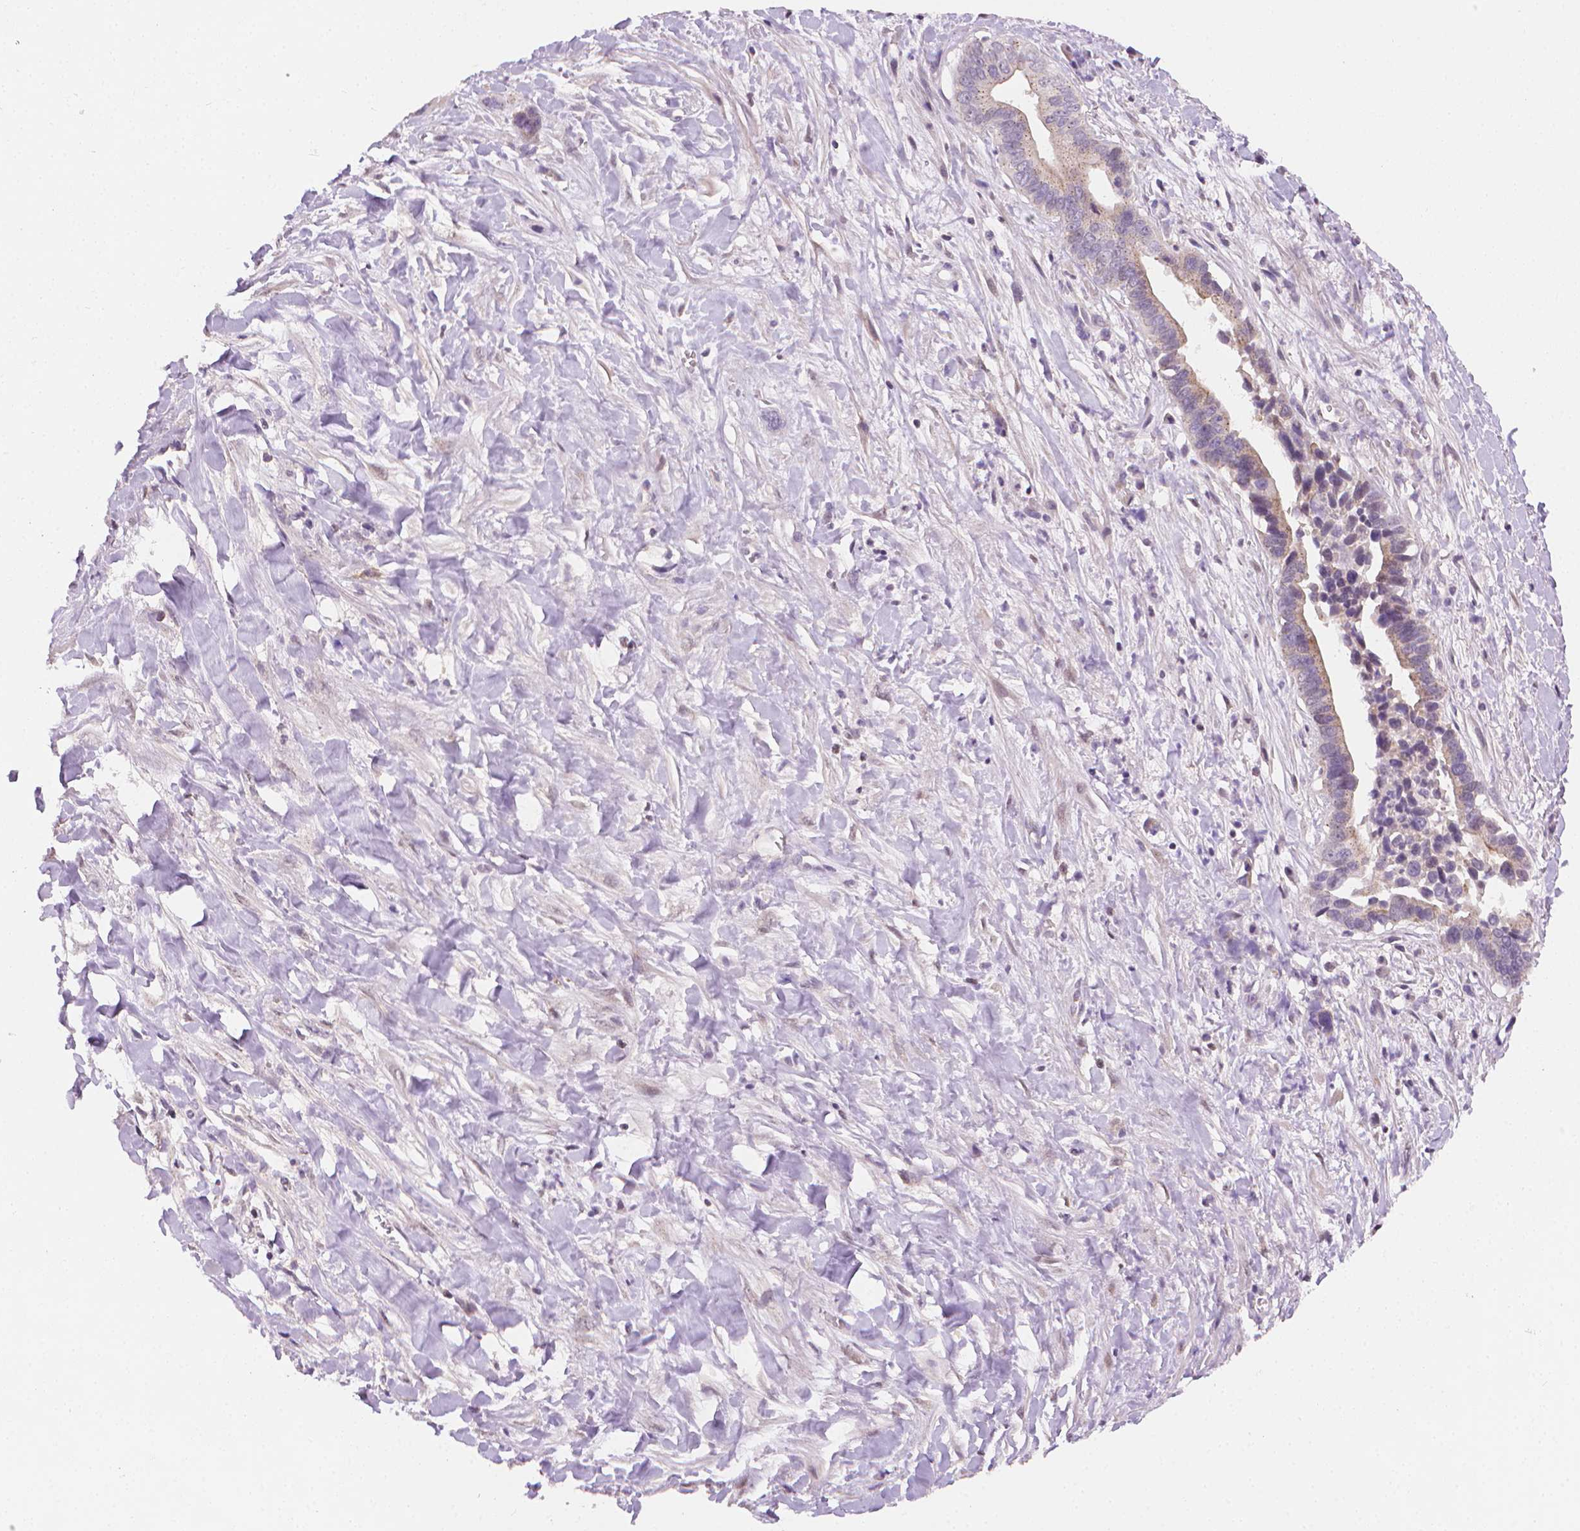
{"staining": {"intensity": "weak", "quantity": "<25%", "location": "cytoplasmic/membranous"}, "tissue": "liver cancer", "cell_type": "Tumor cells", "image_type": "cancer", "snomed": [{"axis": "morphology", "description": "Cholangiocarcinoma"}, {"axis": "topography", "description": "Liver"}], "caption": "High magnification brightfield microscopy of liver cancer (cholangiocarcinoma) stained with DAB (brown) and counterstained with hematoxylin (blue): tumor cells show no significant positivity.", "gene": "NCAN", "patient": {"sex": "female", "age": 79}}